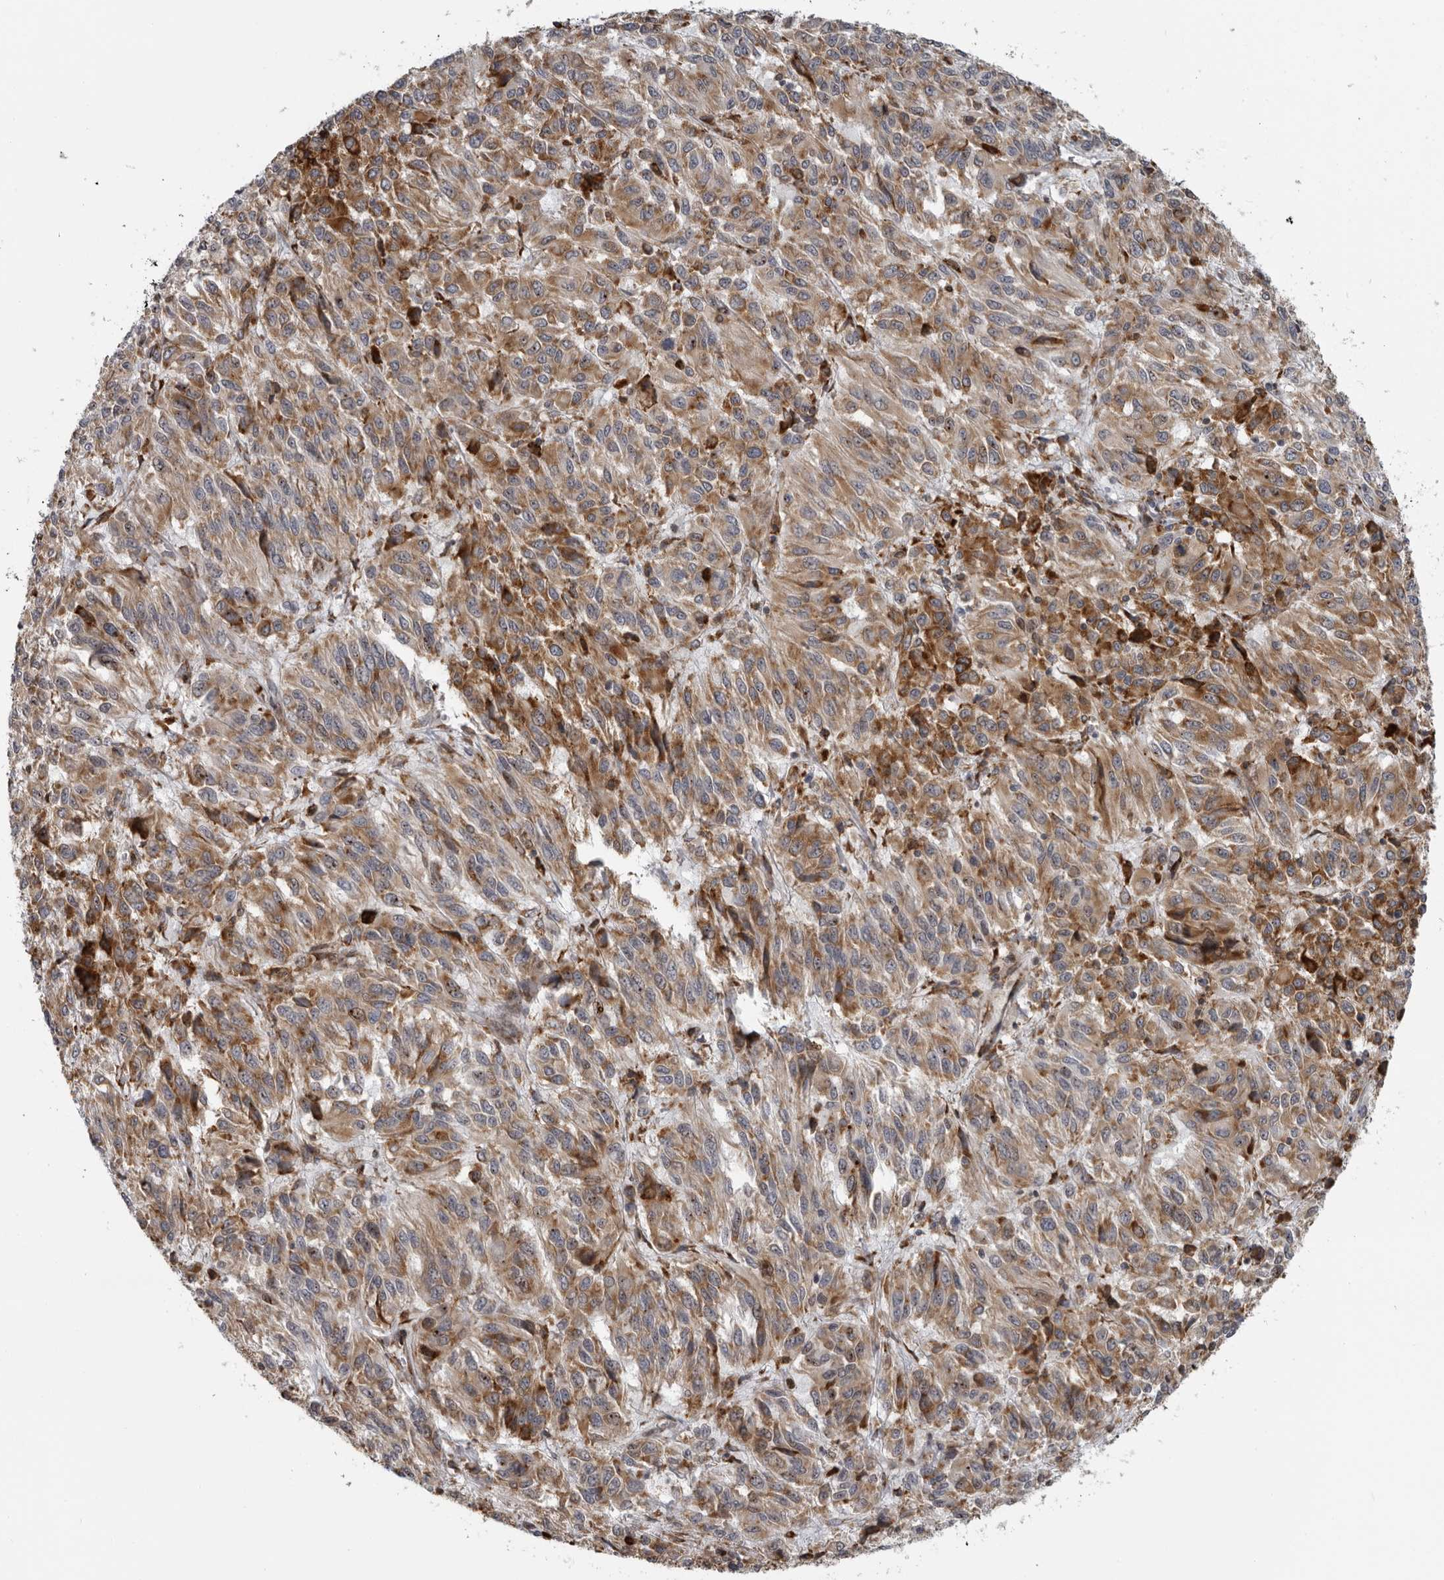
{"staining": {"intensity": "moderate", "quantity": ">75%", "location": "cytoplasmic/membranous"}, "tissue": "melanoma", "cell_type": "Tumor cells", "image_type": "cancer", "snomed": [{"axis": "morphology", "description": "Malignant melanoma, Metastatic site"}, {"axis": "topography", "description": "Lung"}], "caption": "A medium amount of moderate cytoplasmic/membranous expression is seen in about >75% of tumor cells in melanoma tissue.", "gene": "ALPK2", "patient": {"sex": "male", "age": 64}}